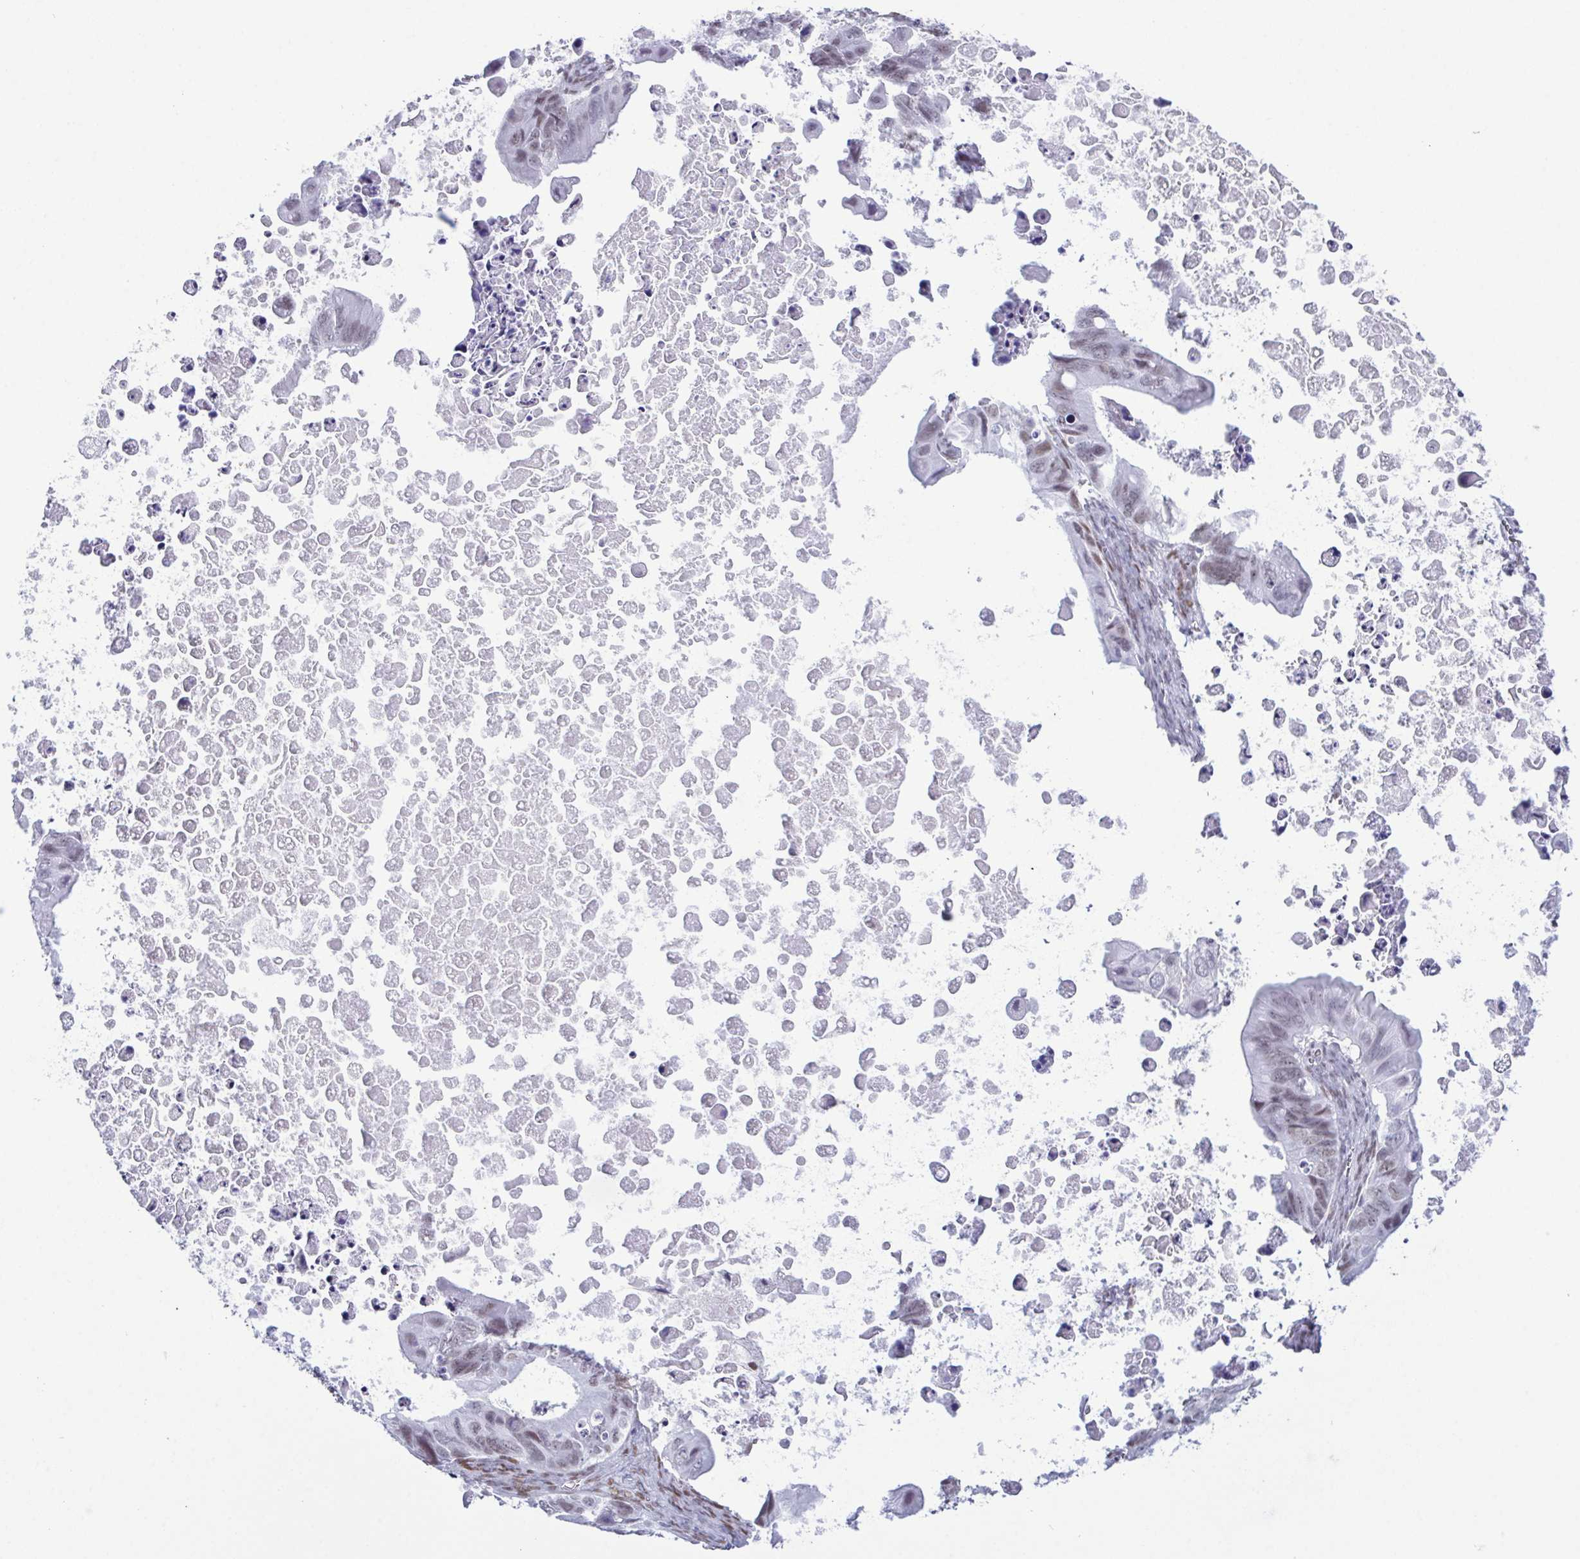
{"staining": {"intensity": "moderate", "quantity": "25%-75%", "location": "nuclear"}, "tissue": "ovarian cancer", "cell_type": "Tumor cells", "image_type": "cancer", "snomed": [{"axis": "morphology", "description": "Cystadenocarcinoma, mucinous, NOS"}, {"axis": "topography", "description": "Ovary"}], "caption": "Ovarian cancer stained for a protein displays moderate nuclear positivity in tumor cells.", "gene": "SUGP2", "patient": {"sex": "female", "age": 64}}